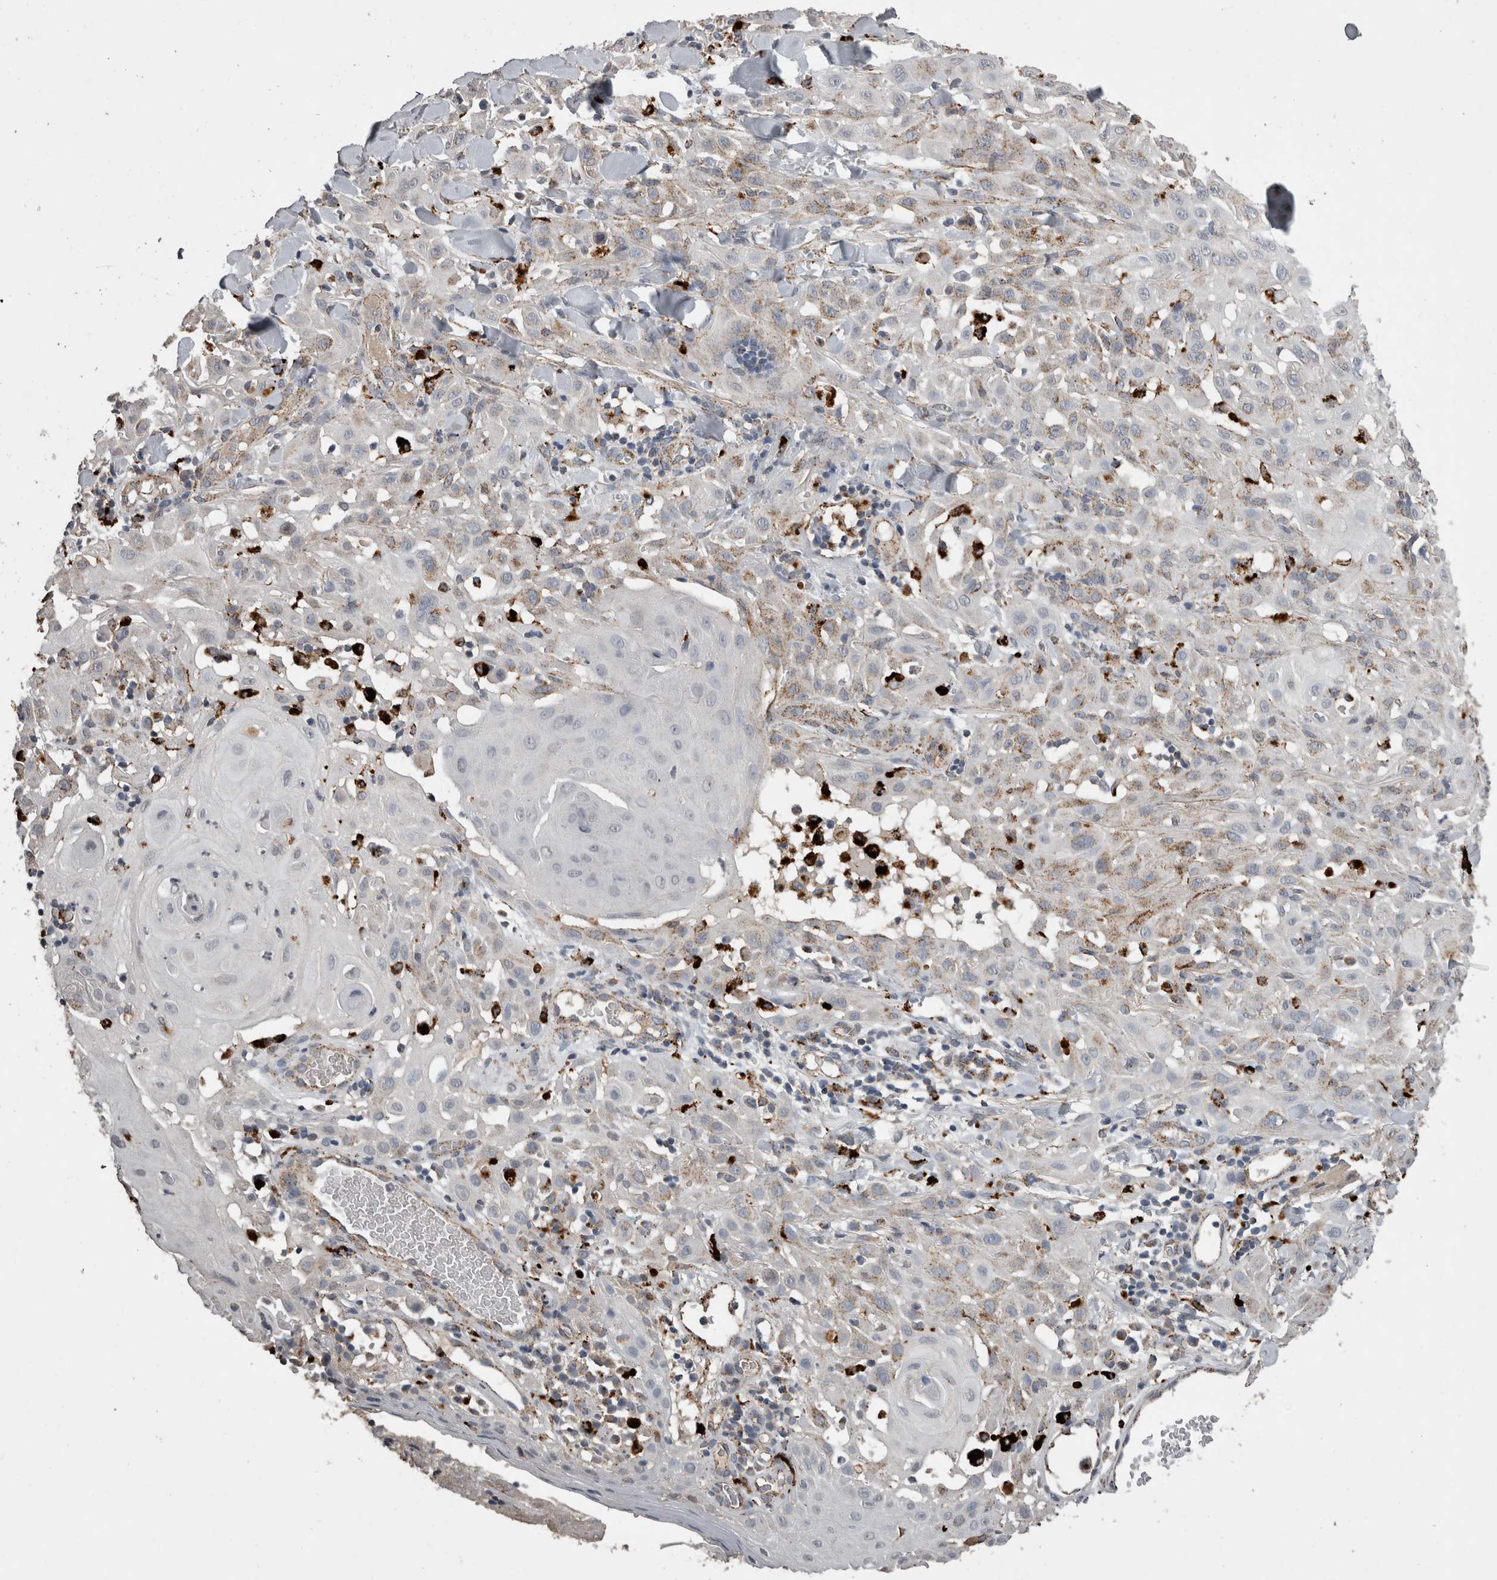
{"staining": {"intensity": "moderate", "quantity": "<25%", "location": "cytoplasmic/membranous"}, "tissue": "skin cancer", "cell_type": "Tumor cells", "image_type": "cancer", "snomed": [{"axis": "morphology", "description": "Squamous cell carcinoma, NOS"}, {"axis": "topography", "description": "Skin"}], "caption": "This is an image of immunohistochemistry staining of skin squamous cell carcinoma, which shows moderate expression in the cytoplasmic/membranous of tumor cells.", "gene": "CTSZ", "patient": {"sex": "male", "age": 24}}